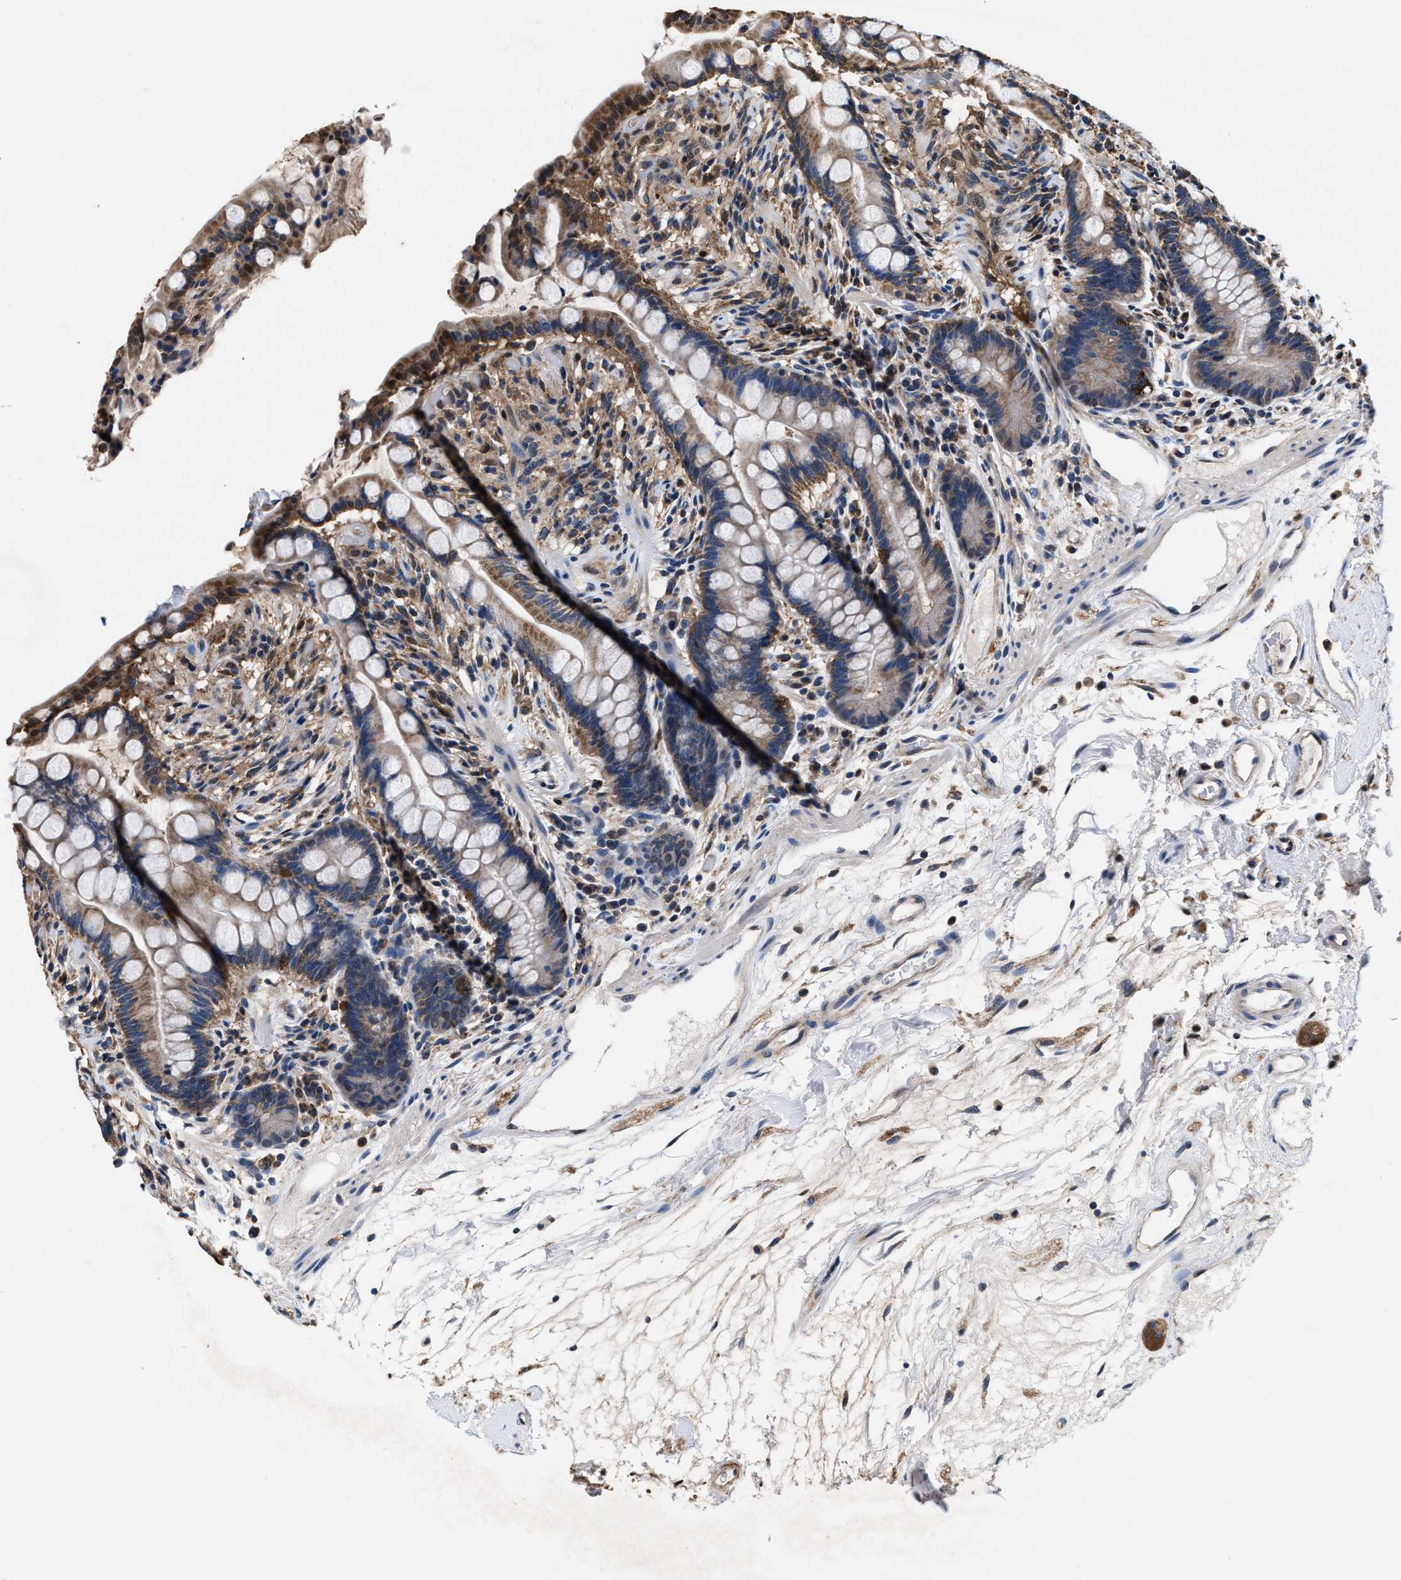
{"staining": {"intensity": "weak", "quantity": ">75%", "location": "cytoplasmic/membranous"}, "tissue": "colon", "cell_type": "Endothelial cells", "image_type": "normal", "snomed": [{"axis": "morphology", "description": "Normal tissue, NOS"}, {"axis": "topography", "description": "Colon"}], "caption": "Colon stained with IHC demonstrates weak cytoplasmic/membranous positivity in approximately >75% of endothelial cells. (Stains: DAB (3,3'-diaminobenzidine) in brown, nuclei in blue, Microscopy: brightfield microscopy at high magnification).", "gene": "ACLY", "patient": {"sex": "male", "age": 73}}